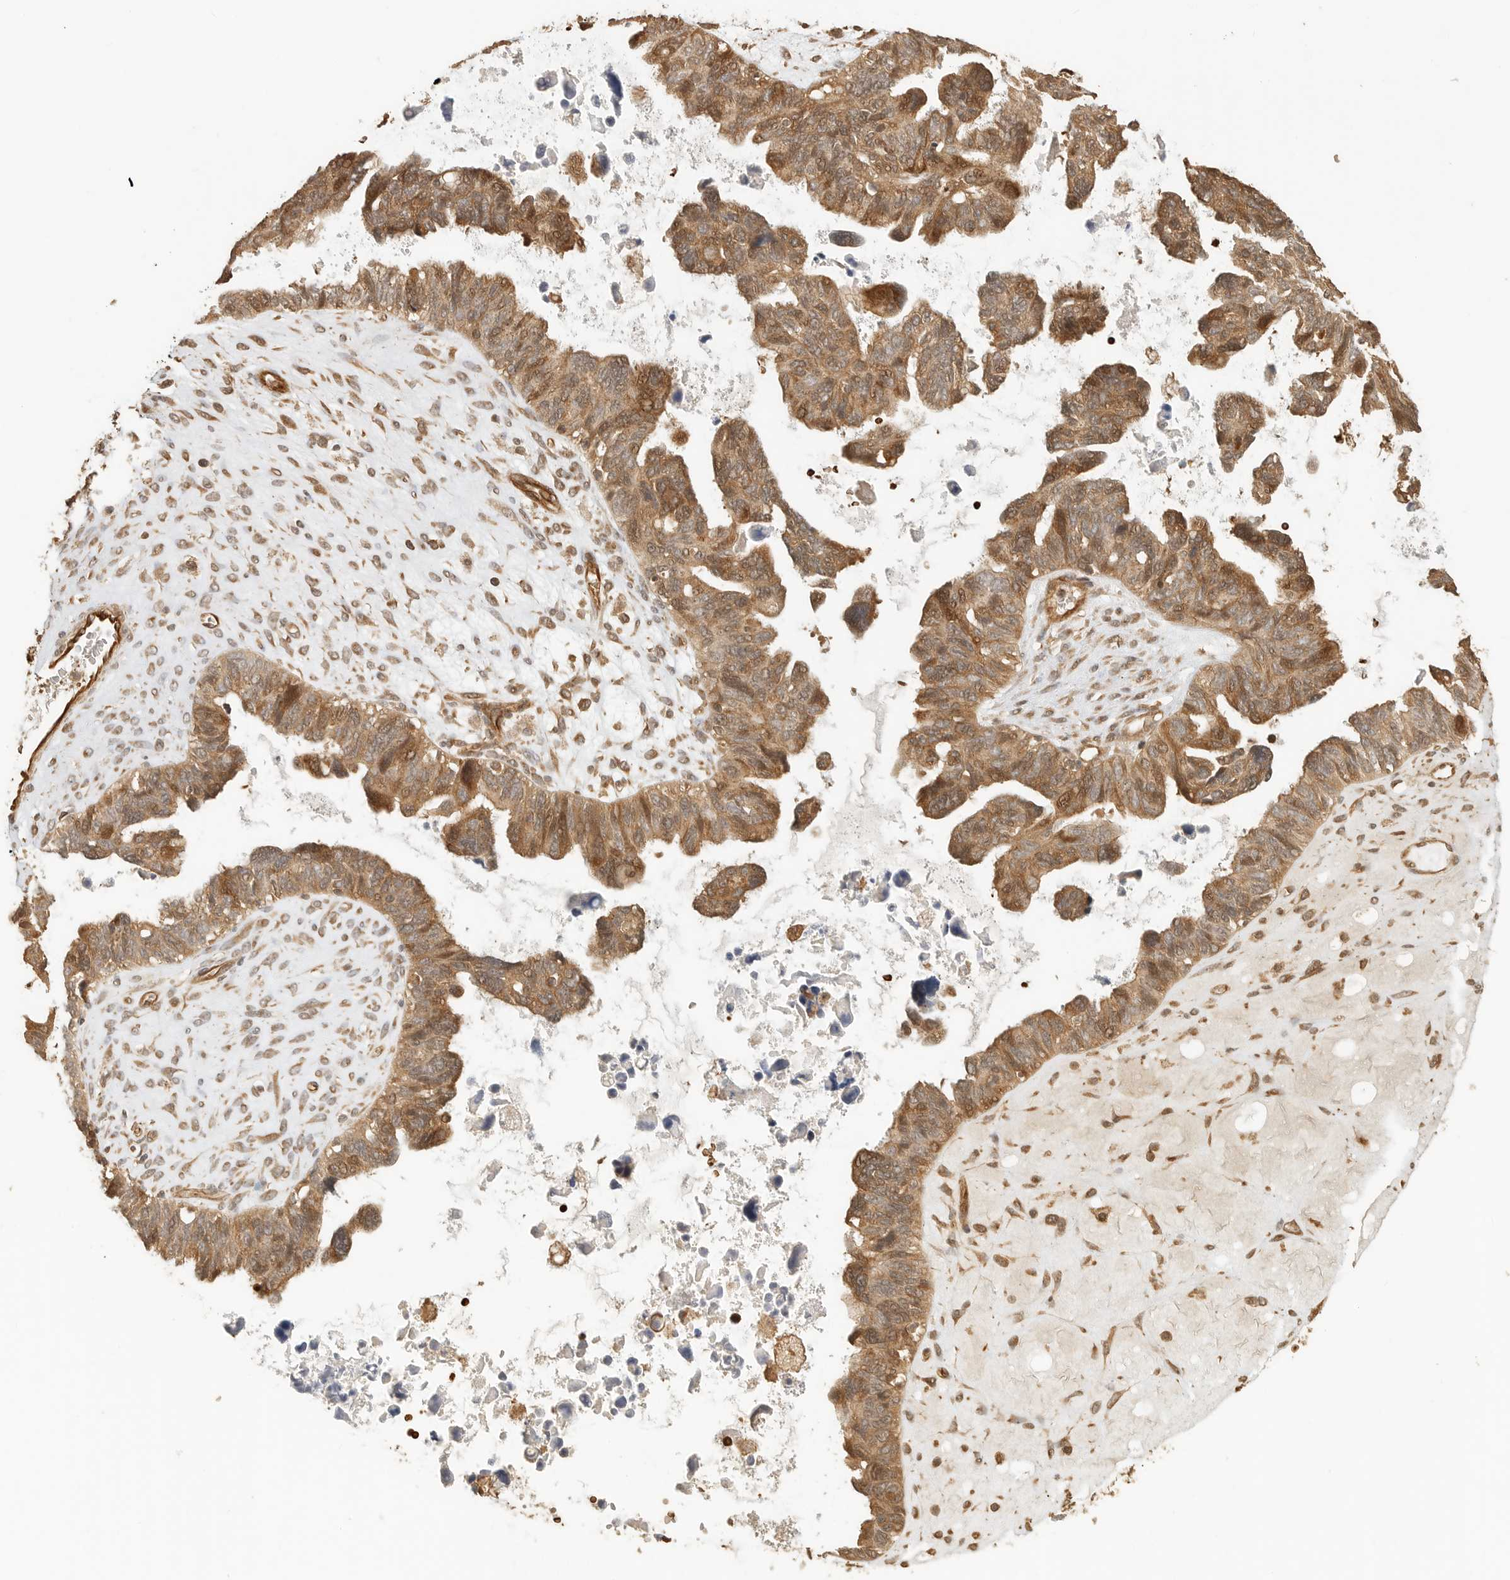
{"staining": {"intensity": "moderate", "quantity": ">75%", "location": "cytoplasmic/membranous"}, "tissue": "ovarian cancer", "cell_type": "Tumor cells", "image_type": "cancer", "snomed": [{"axis": "morphology", "description": "Cystadenocarcinoma, serous, NOS"}, {"axis": "topography", "description": "Ovary"}], "caption": "This histopathology image exhibits immunohistochemistry (IHC) staining of human ovarian cancer (serous cystadenocarcinoma), with medium moderate cytoplasmic/membranous expression in about >75% of tumor cells.", "gene": "OTUD6B", "patient": {"sex": "female", "age": 79}}